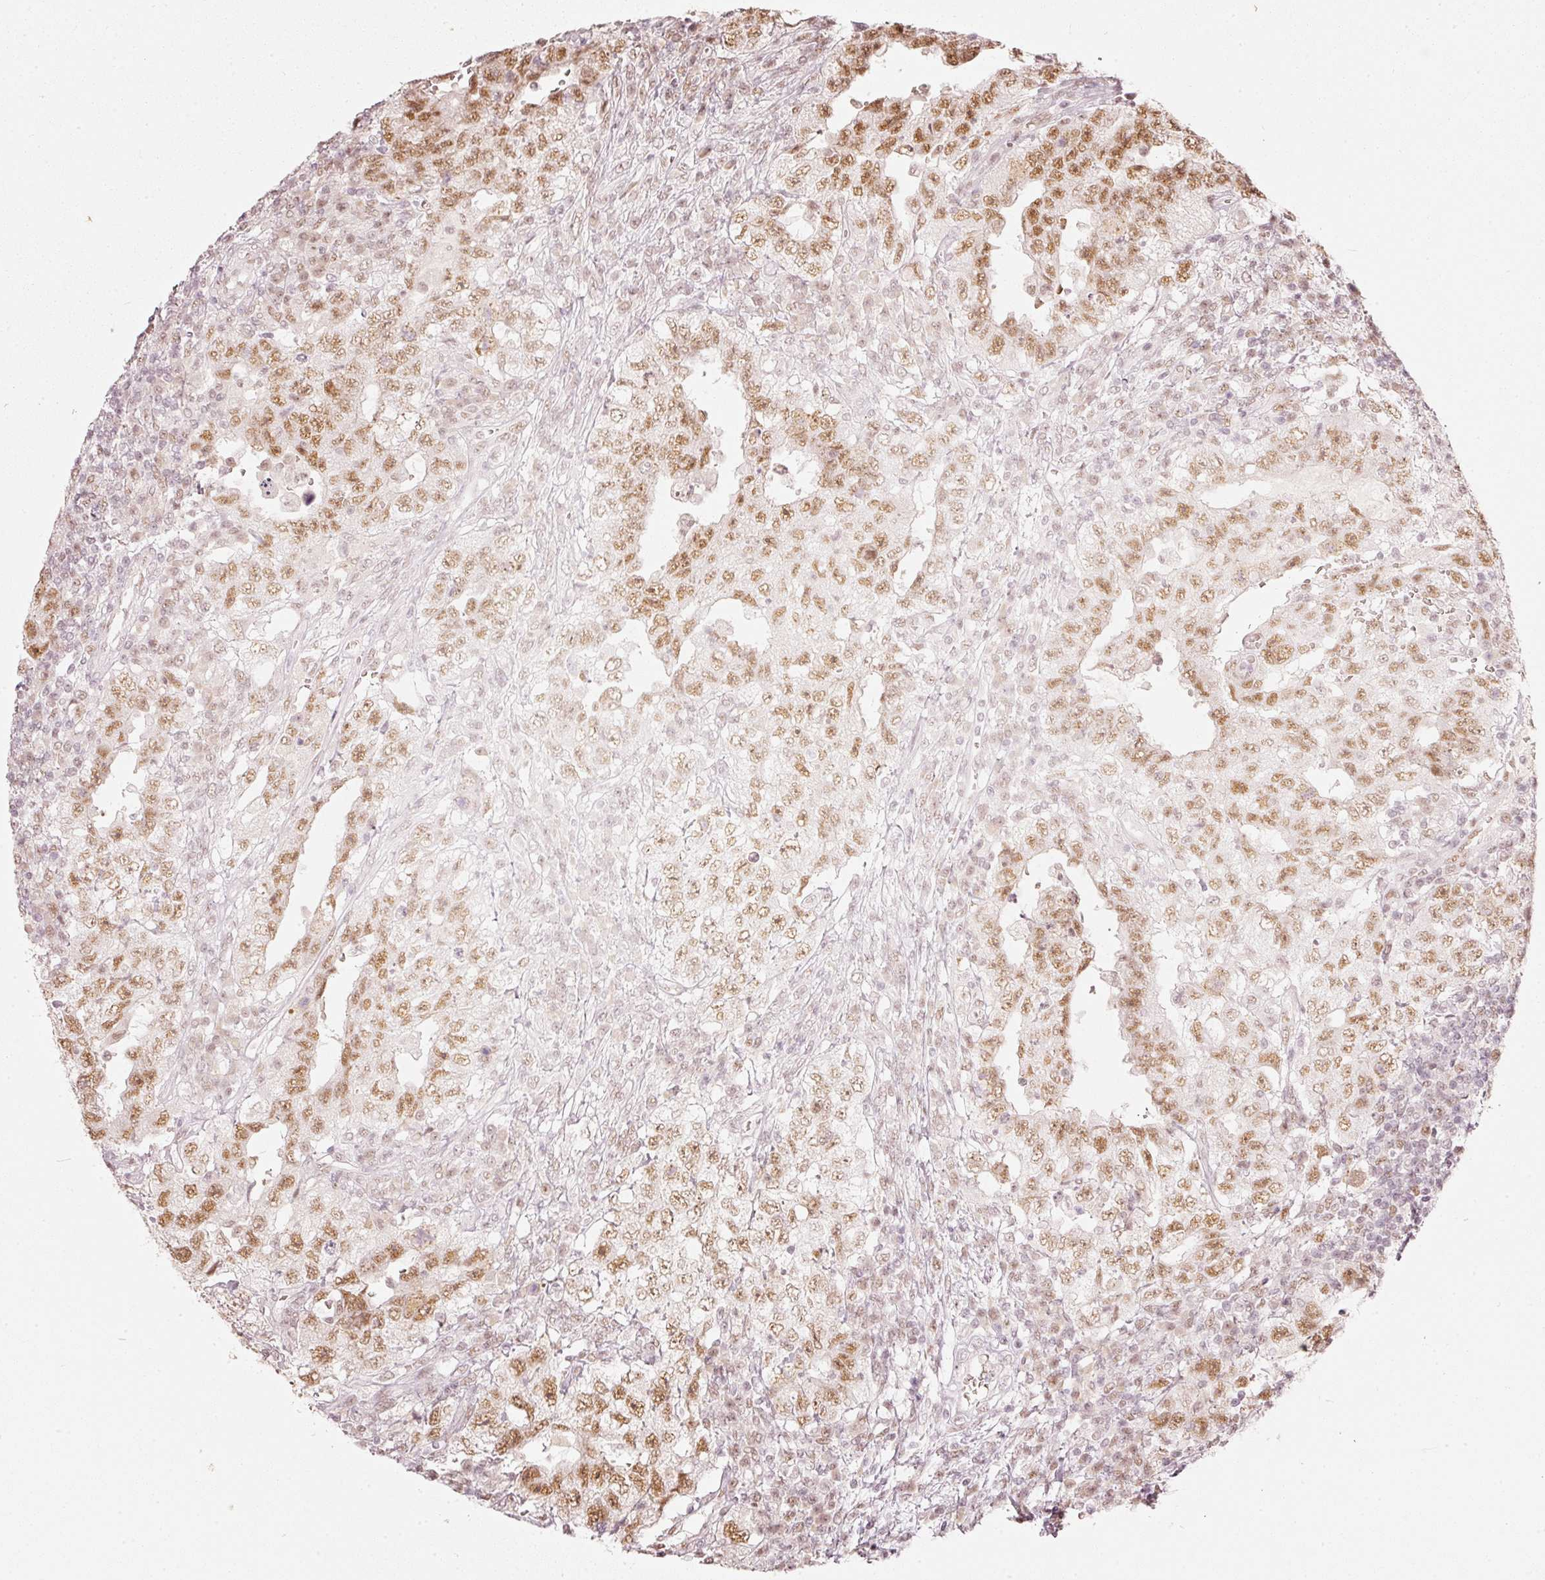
{"staining": {"intensity": "moderate", "quantity": ">75%", "location": "nuclear"}, "tissue": "testis cancer", "cell_type": "Tumor cells", "image_type": "cancer", "snomed": [{"axis": "morphology", "description": "Carcinoma, Embryonal, NOS"}, {"axis": "topography", "description": "Testis"}], "caption": "DAB (3,3'-diaminobenzidine) immunohistochemical staining of human testis cancer reveals moderate nuclear protein positivity in approximately >75% of tumor cells.", "gene": "PPP1R10", "patient": {"sex": "male", "age": 26}}